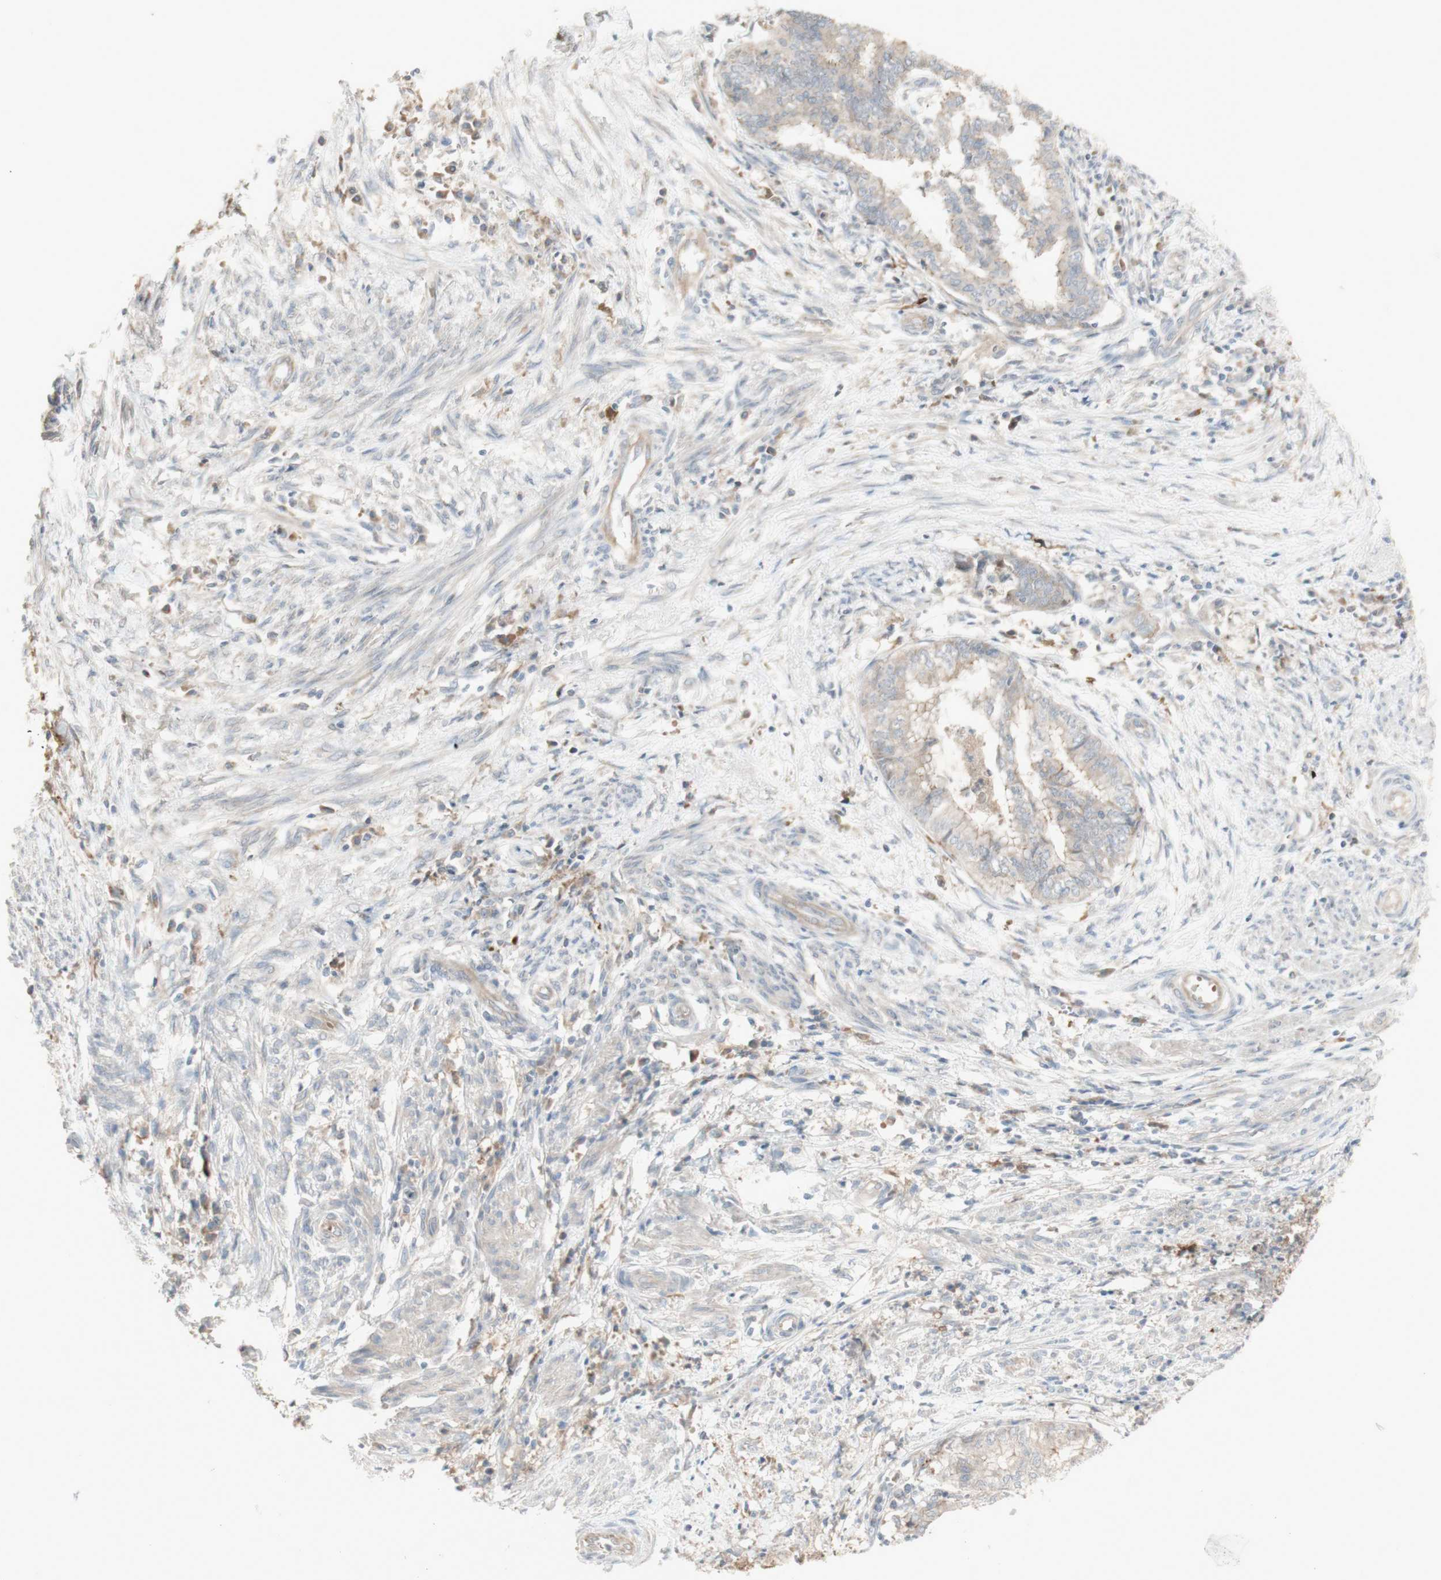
{"staining": {"intensity": "weak", "quantity": "<25%", "location": "cytoplasmic/membranous"}, "tissue": "endometrial cancer", "cell_type": "Tumor cells", "image_type": "cancer", "snomed": [{"axis": "morphology", "description": "Necrosis, NOS"}, {"axis": "morphology", "description": "Adenocarcinoma, NOS"}, {"axis": "topography", "description": "Endometrium"}], "caption": "DAB (3,3'-diaminobenzidine) immunohistochemical staining of human endometrial cancer demonstrates no significant expression in tumor cells.", "gene": "PTGER4", "patient": {"sex": "female", "age": 79}}